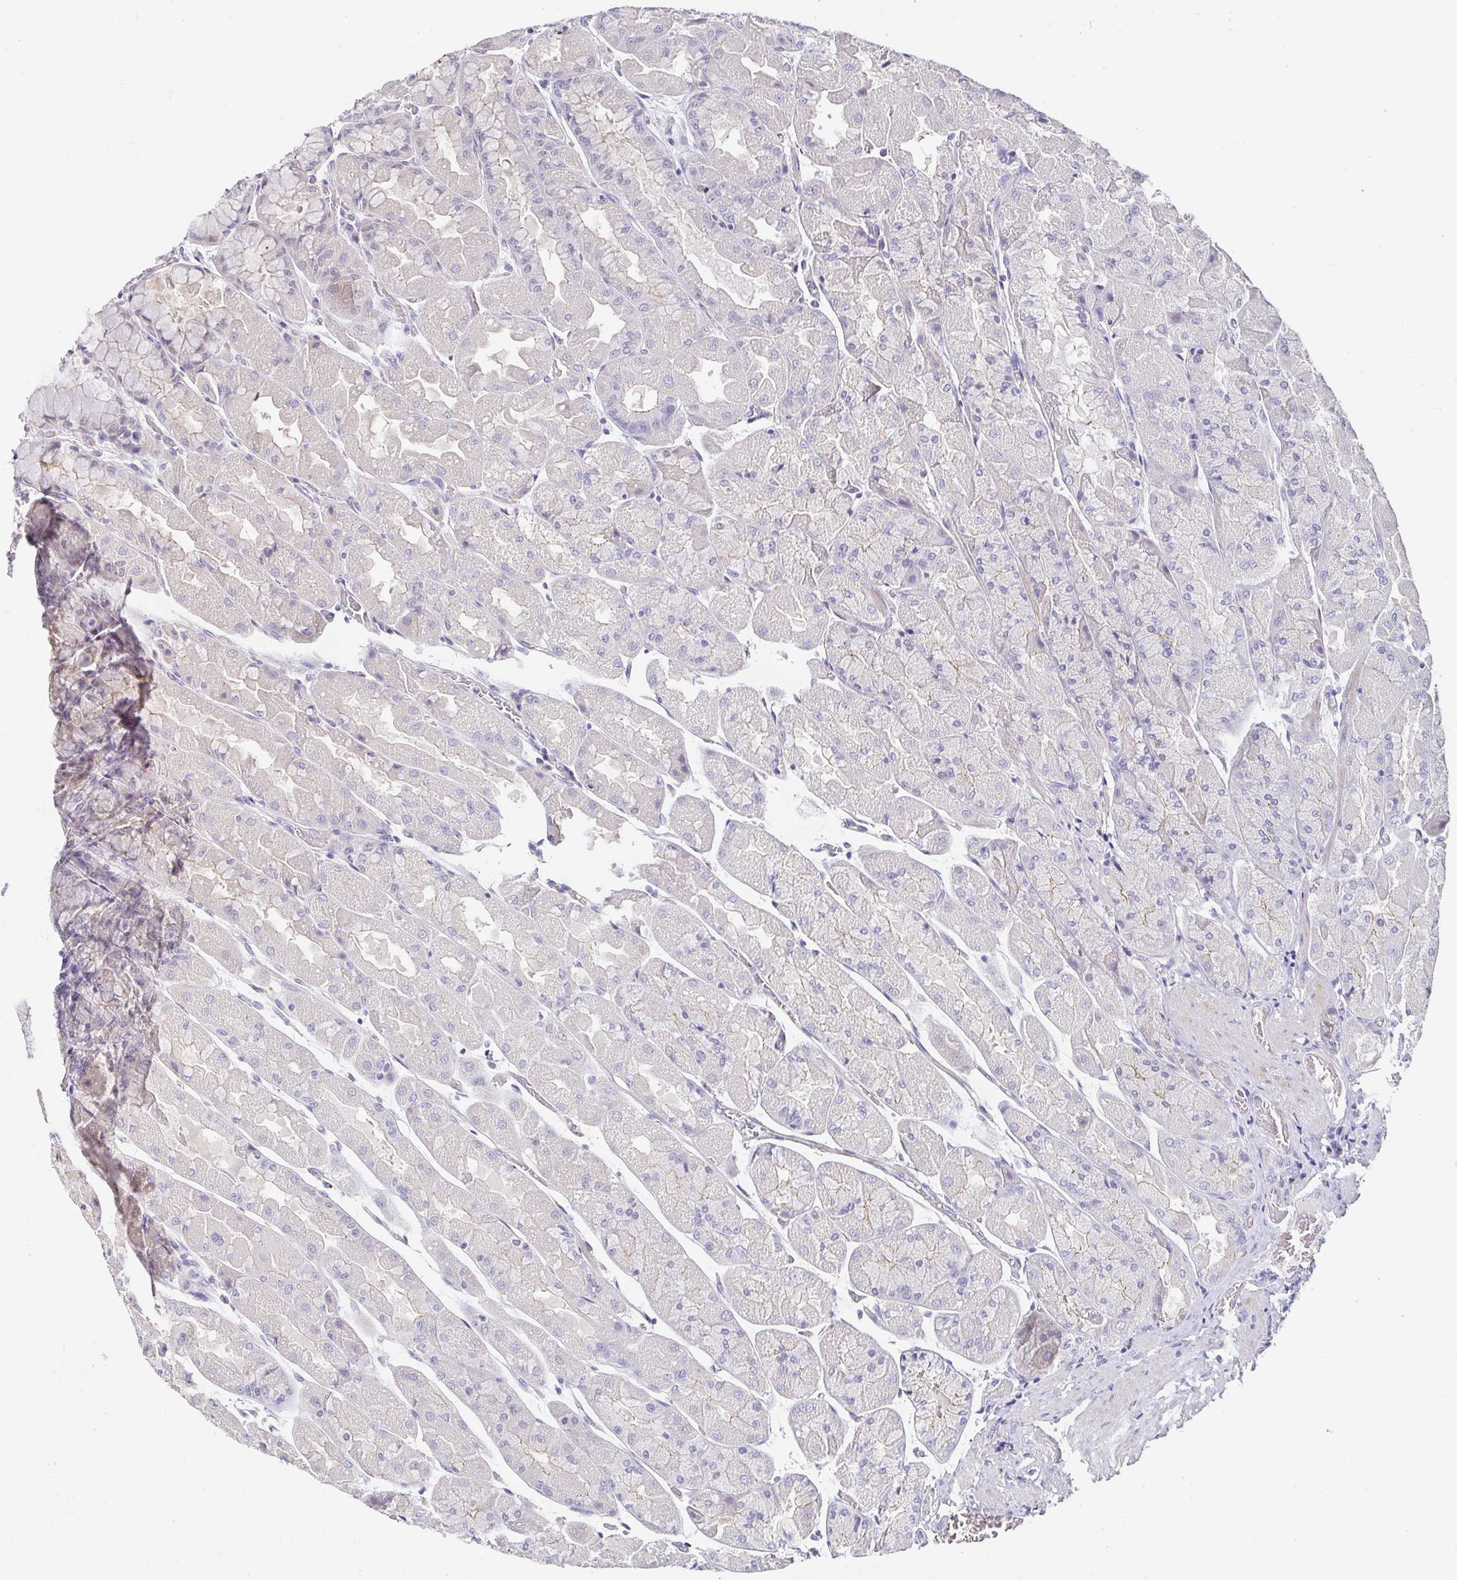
{"staining": {"intensity": "moderate", "quantity": "<25%", "location": "cytoplasmic/membranous"}, "tissue": "stomach", "cell_type": "Glandular cells", "image_type": "normal", "snomed": [{"axis": "morphology", "description": "Normal tissue, NOS"}, {"axis": "topography", "description": "Stomach"}], "caption": "Moderate cytoplasmic/membranous protein positivity is seen in approximately <25% of glandular cells in stomach.", "gene": "PDX1", "patient": {"sex": "female", "age": 61}}